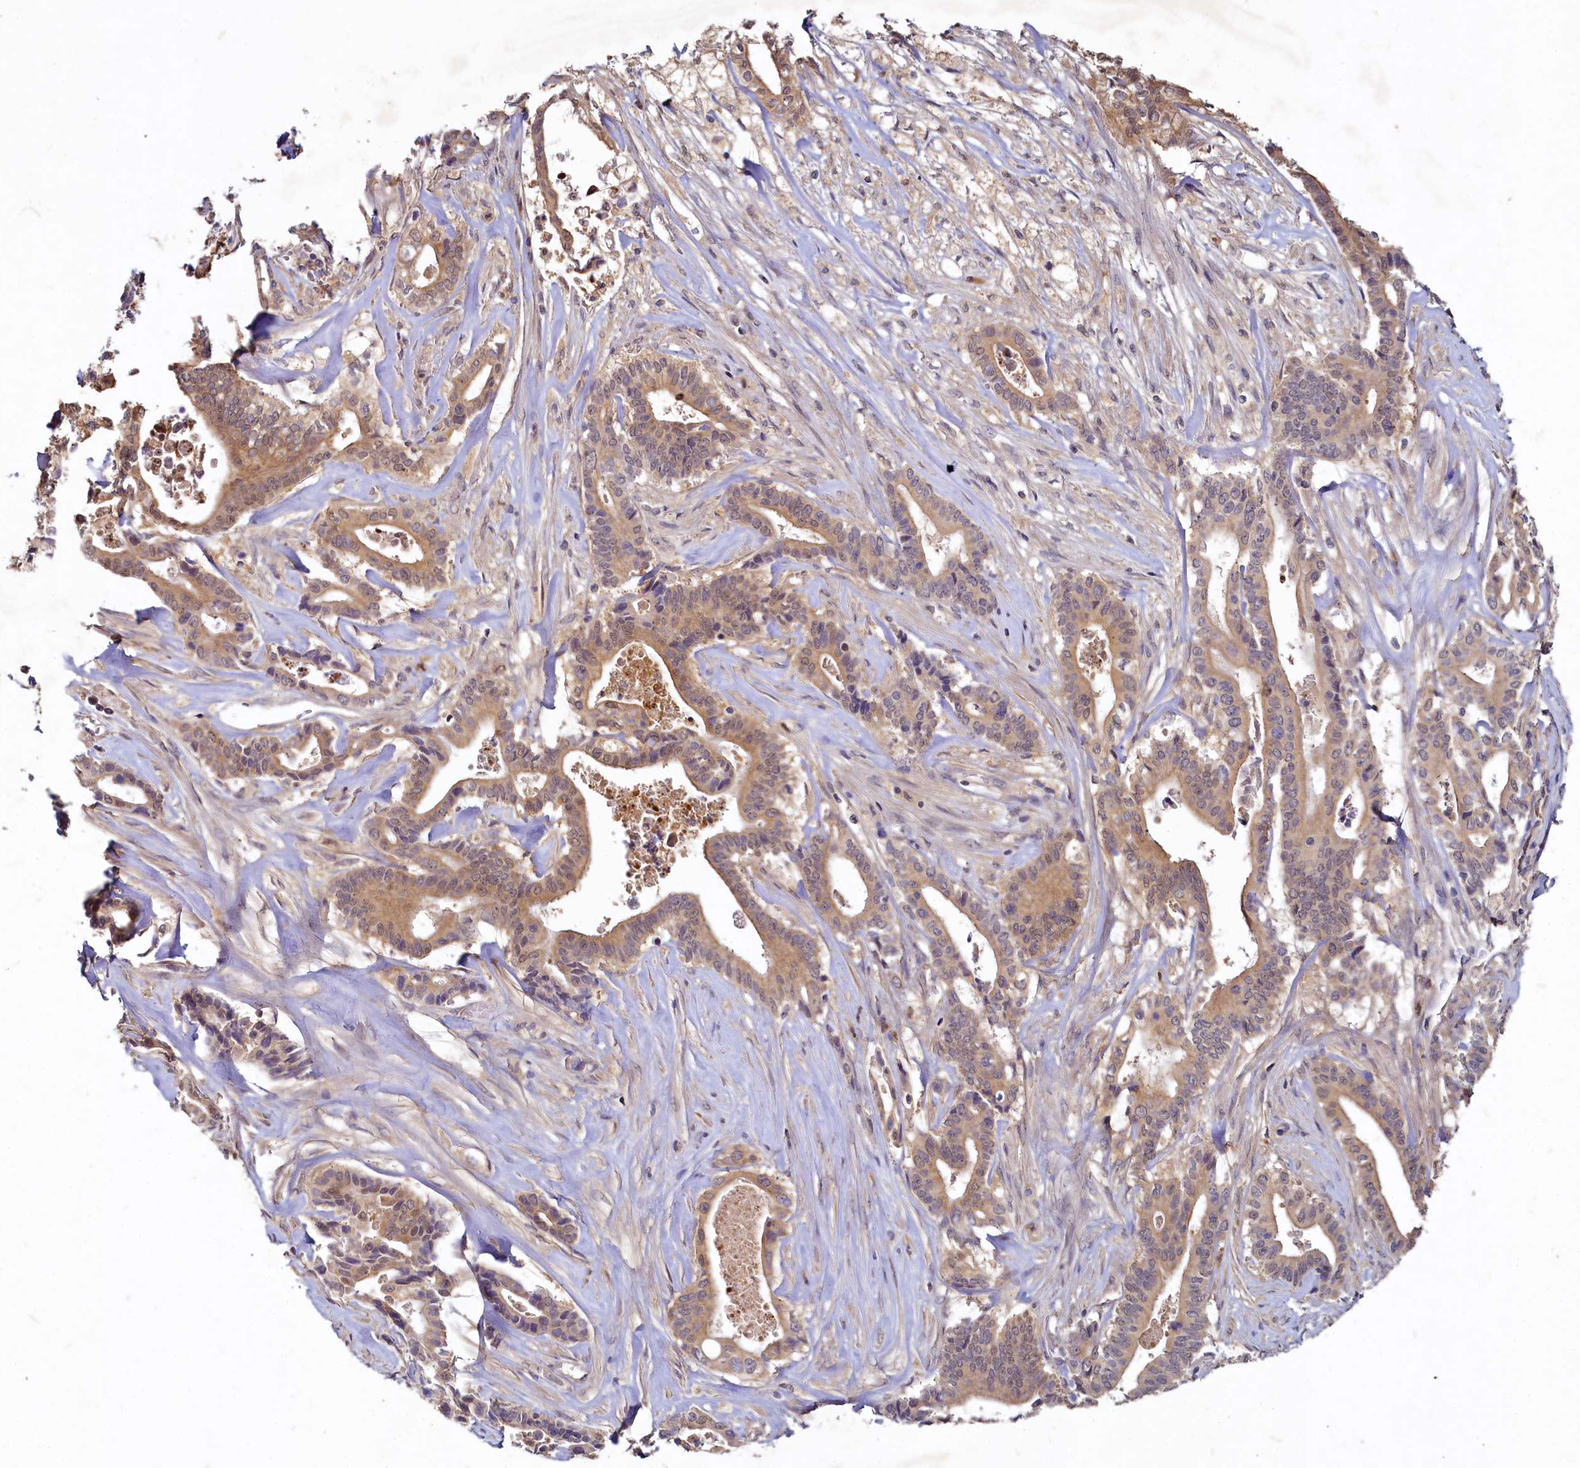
{"staining": {"intensity": "moderate", "quantity": ">75%", "location": "cytoplasmic/membranous"}, "tissue": "pancreatic cancer", "cell_type": "Tumor cells", "image_type": "cancer", "snomed": [{"axis": "morphology", "description": "Adenocarcinoma, NOS"}, {"axis": "topography", "description": "Pancreas"}], "caption": "High-magnification brightfield microscopy of pancreatic cancer stained with DAB (brown) and counterstained with hematoxylin (blue). tumor cells exhibit moderate cytoplasmic/membranous expression is seen in approximately>75% of cells.", "gene": "HERC3", "patient": {"sex": "female", "age": 77}}